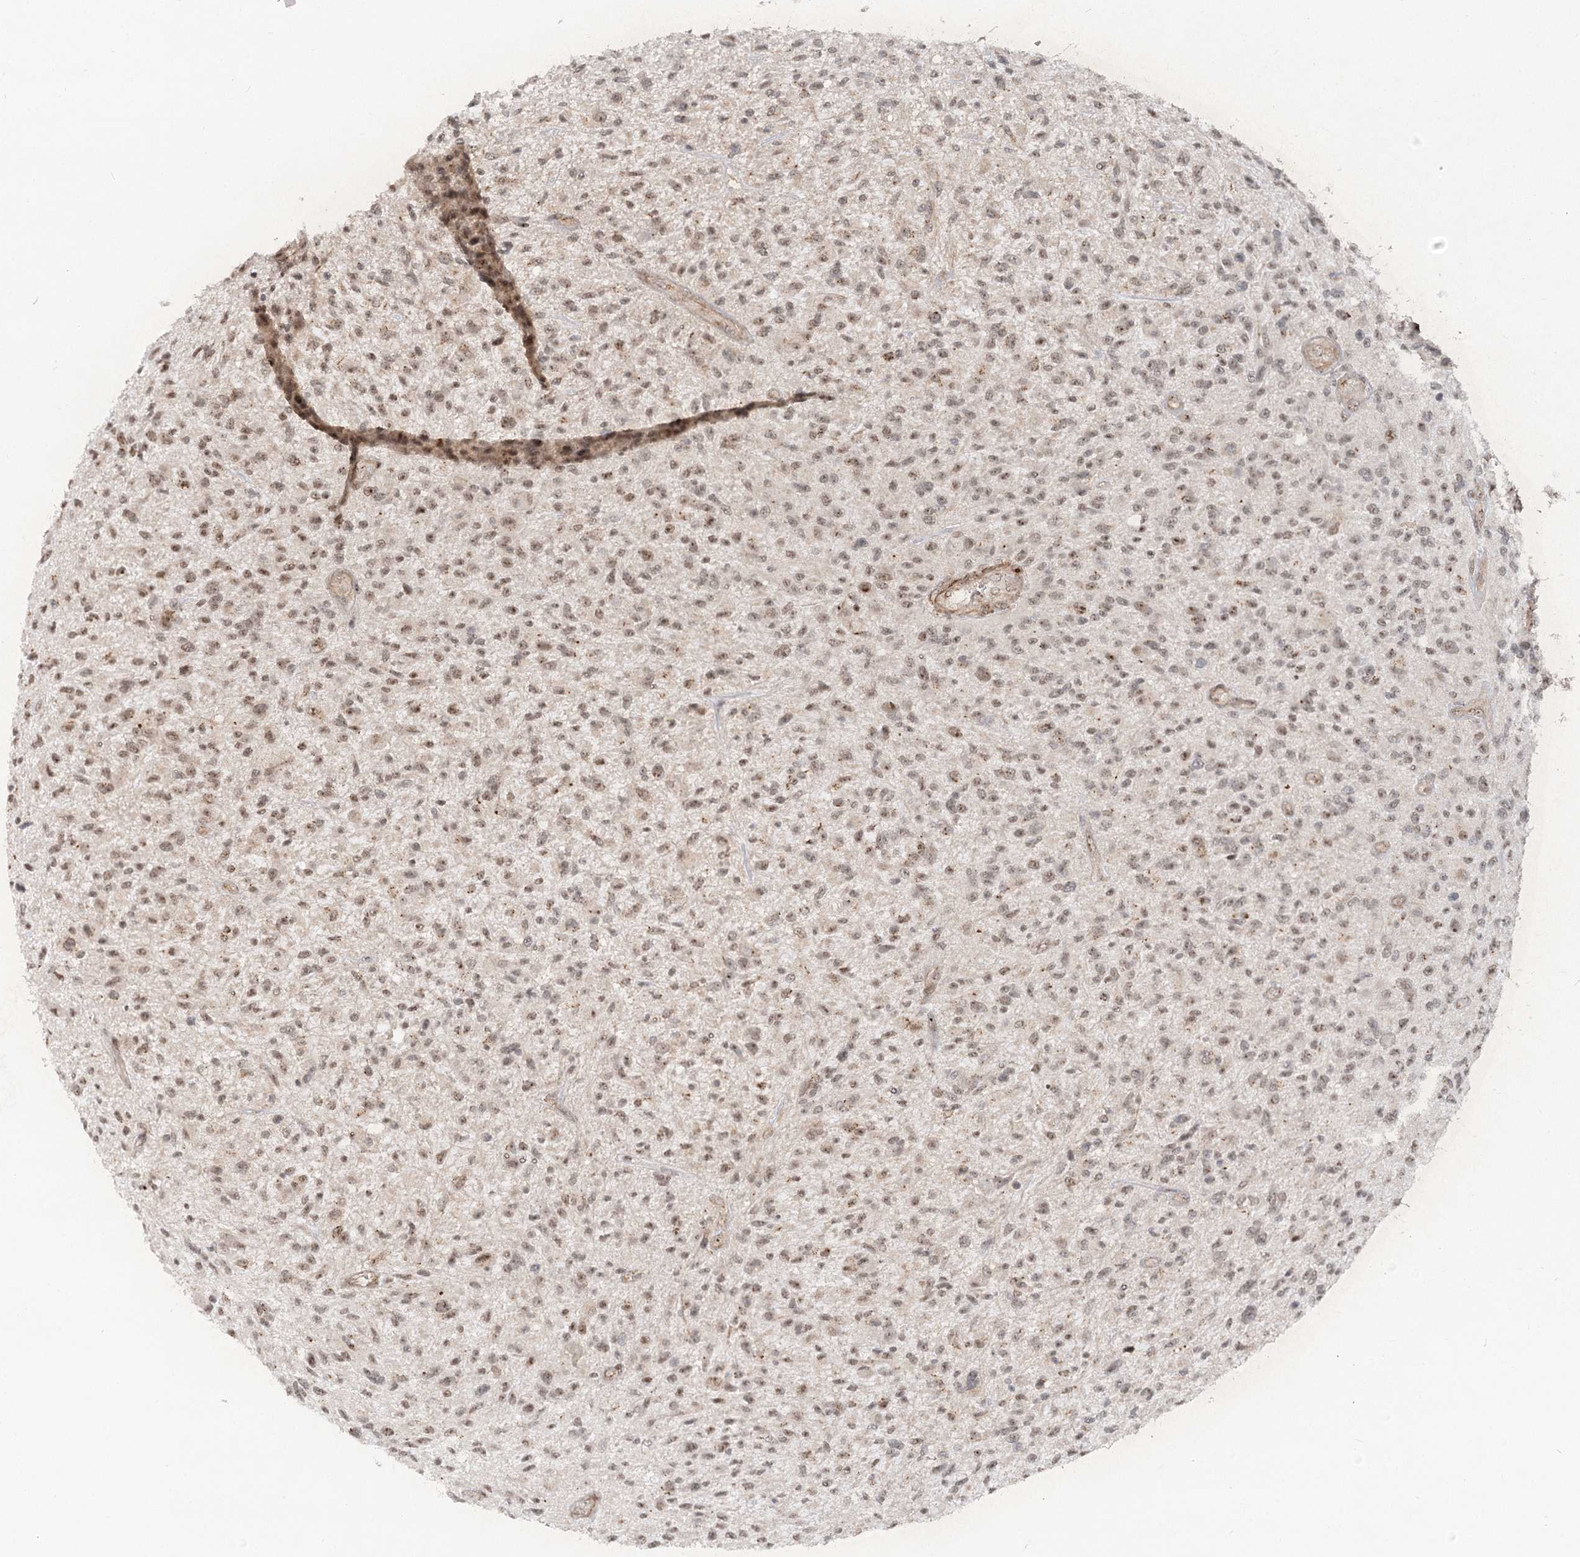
{"staining": {"intensity": "weak", "quantity": ">75%", "location": "nuclear"}, "tissue": "glioma", "cell_type": "Tumor cells", "image_type": "cancer", "snomed": [{"axis": "morphology", "description": "Glioma, malignant, High grade"}, {"axis": "topography", "description": "Brain"}], "caption": "A low amount of weak nuclear staining is identified in approximately >75% of tumor cells in glioma tissue.", "gene": "GNL3L", "patient": {"sex": "male", "age": 47}}